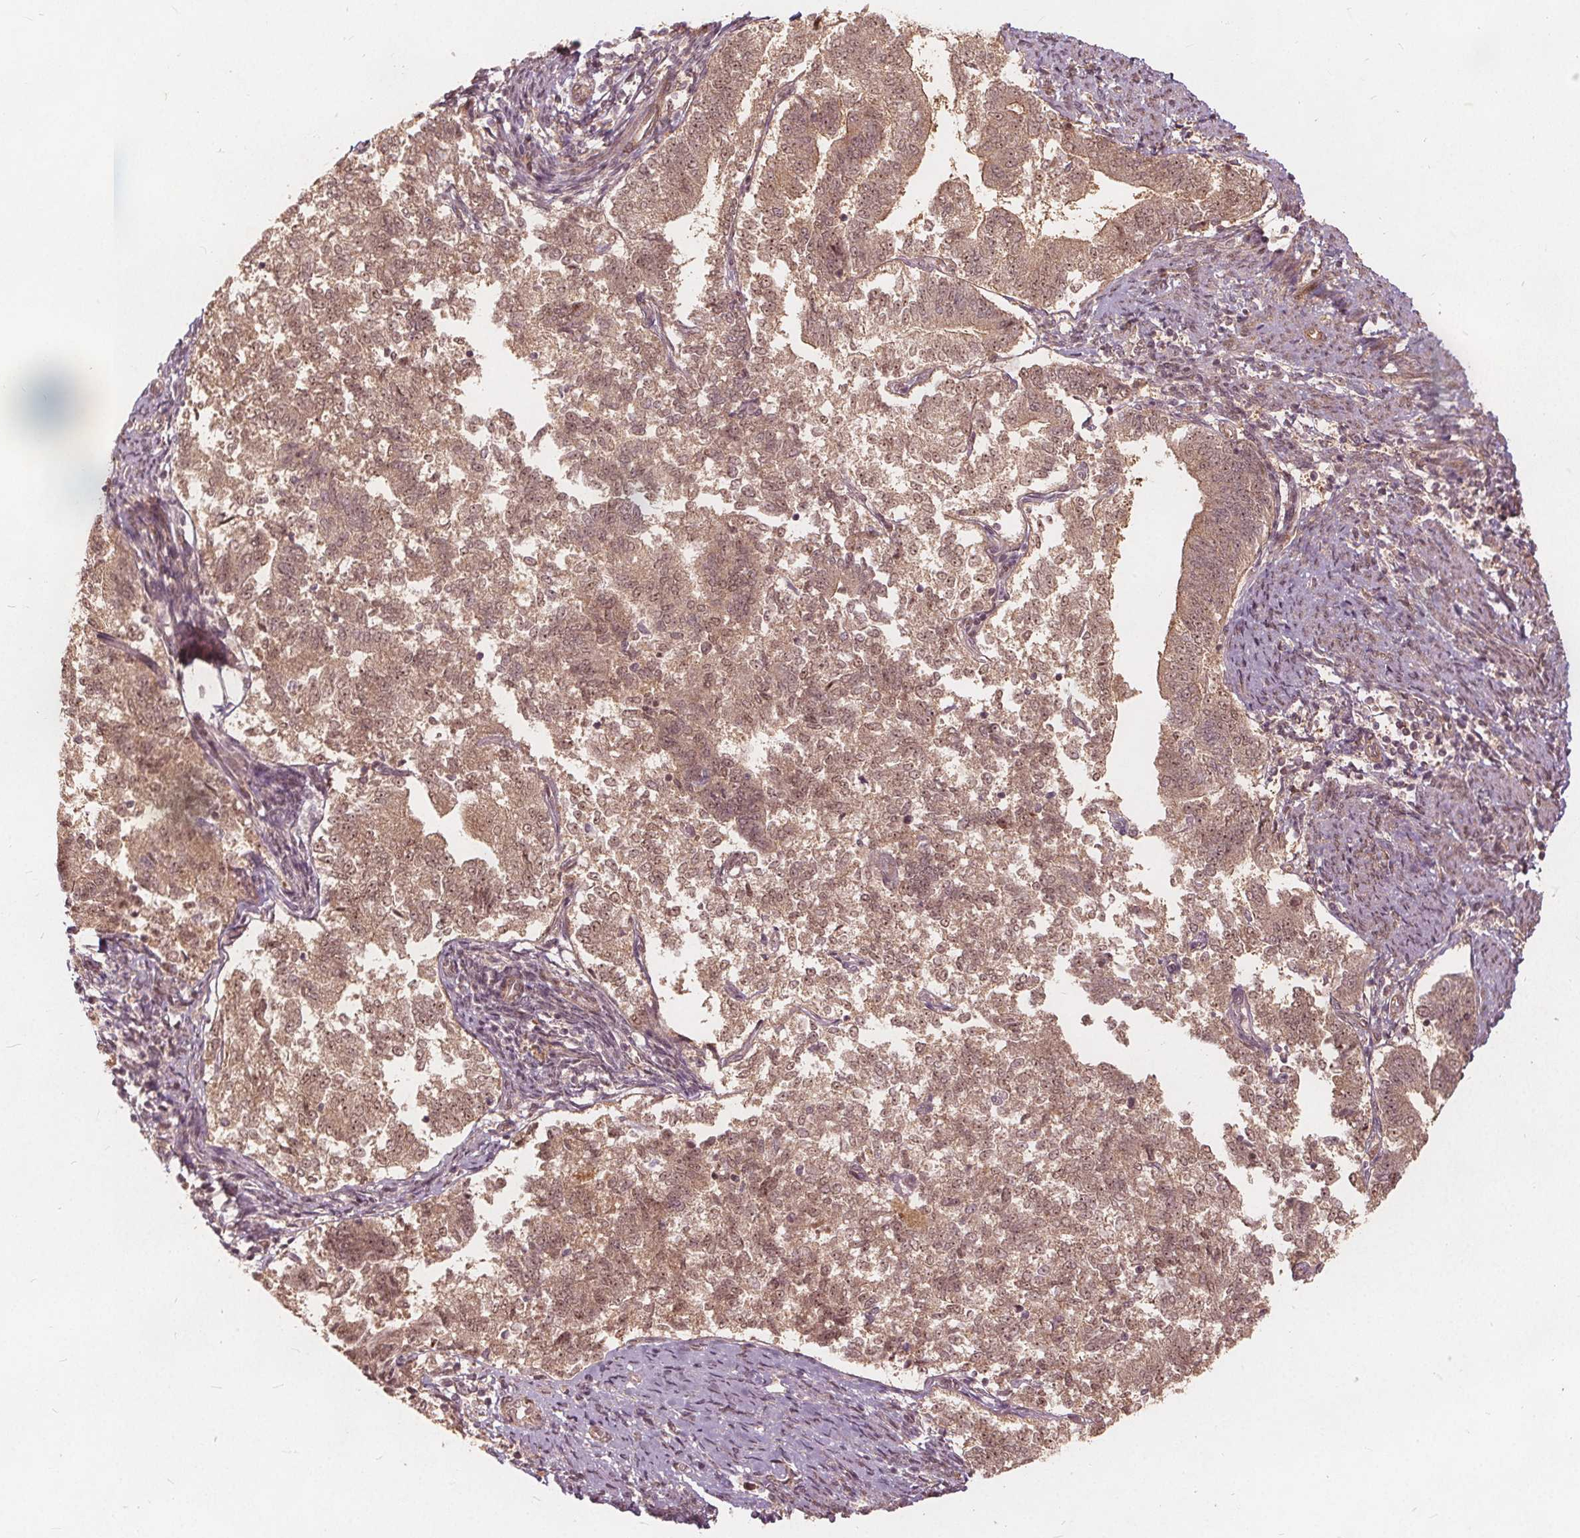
{"staining": {"intensity": "weak", "quantity": ">75%", "location": "cytoplasmic/membranous,nuclear"}, "tissue": "endometrial cancer", "cell_type": "Tumor cells", "image_type": "cancer", "snomed": [{"axis": "morphology", "description": "Adenocarcinoma, NOS"}, {"axis": "topography", "description": "Endometrium"}], "caption": "High-power microscopy captured an immunohistochemistry image of endometrial cancer (adenocarcinoma), revealing weak cytoplasmic/membranous and nuclear staining in approximately >75% of tumor cells.", "gene": "PPP1CB", "patient": {"sex": "female", "age": 65}}